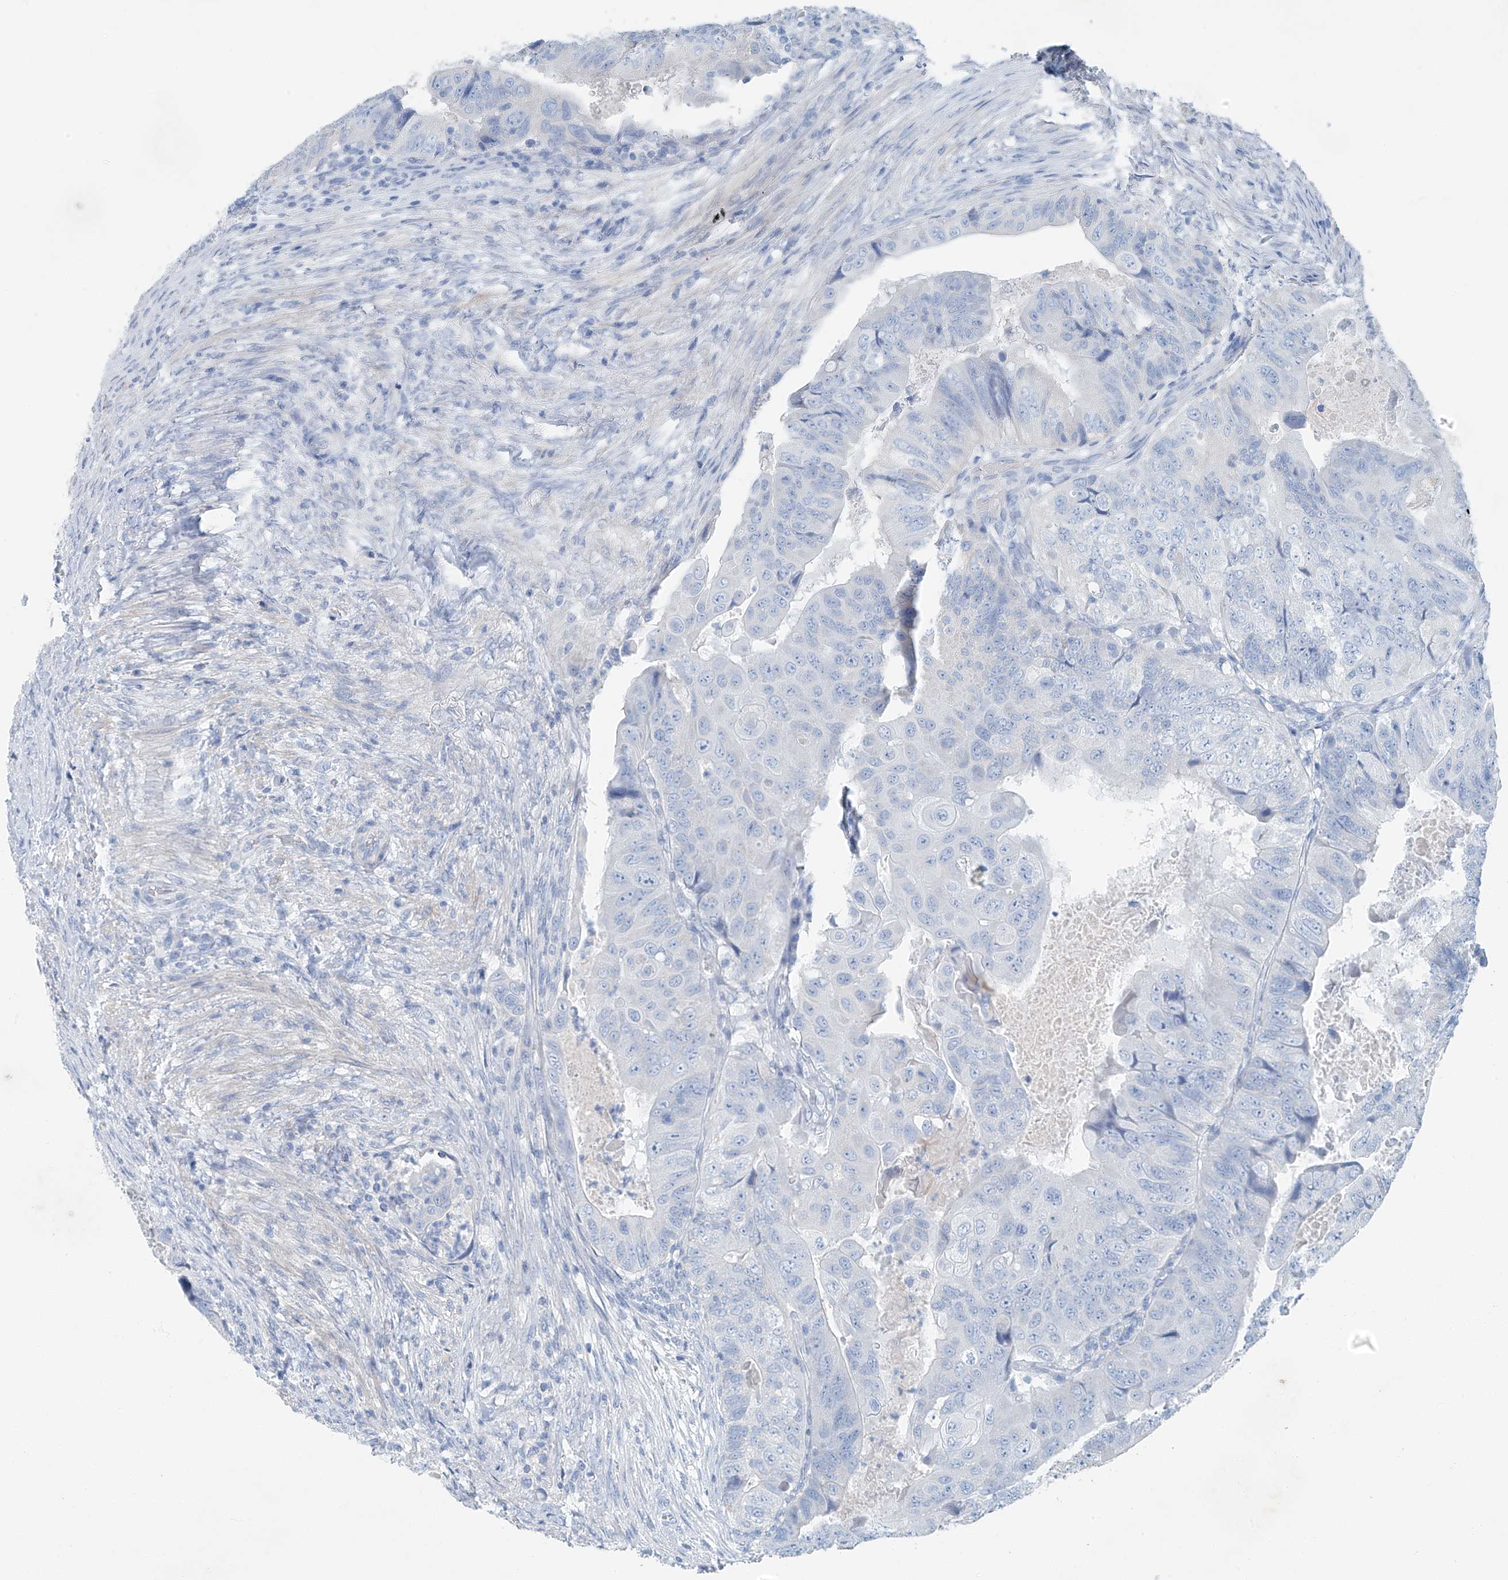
{"staining": {"intensity": "negative", "quantity": "none", "location": "none"}, "tissue": "colorectal cancer", "cell_type": "Tumor cells", "image_type": "cancer", "snomed": [{"axis": "morphology", "description": "Adenocarcinoma, NOS"}, {"axis": "topography", "description": "Rectum"}], "caption": "IHC of human colorectal cancer displays no positivity in tumor cells.", "gene": "C1orf87", "patient": {"sex": "male", "age": 63}}